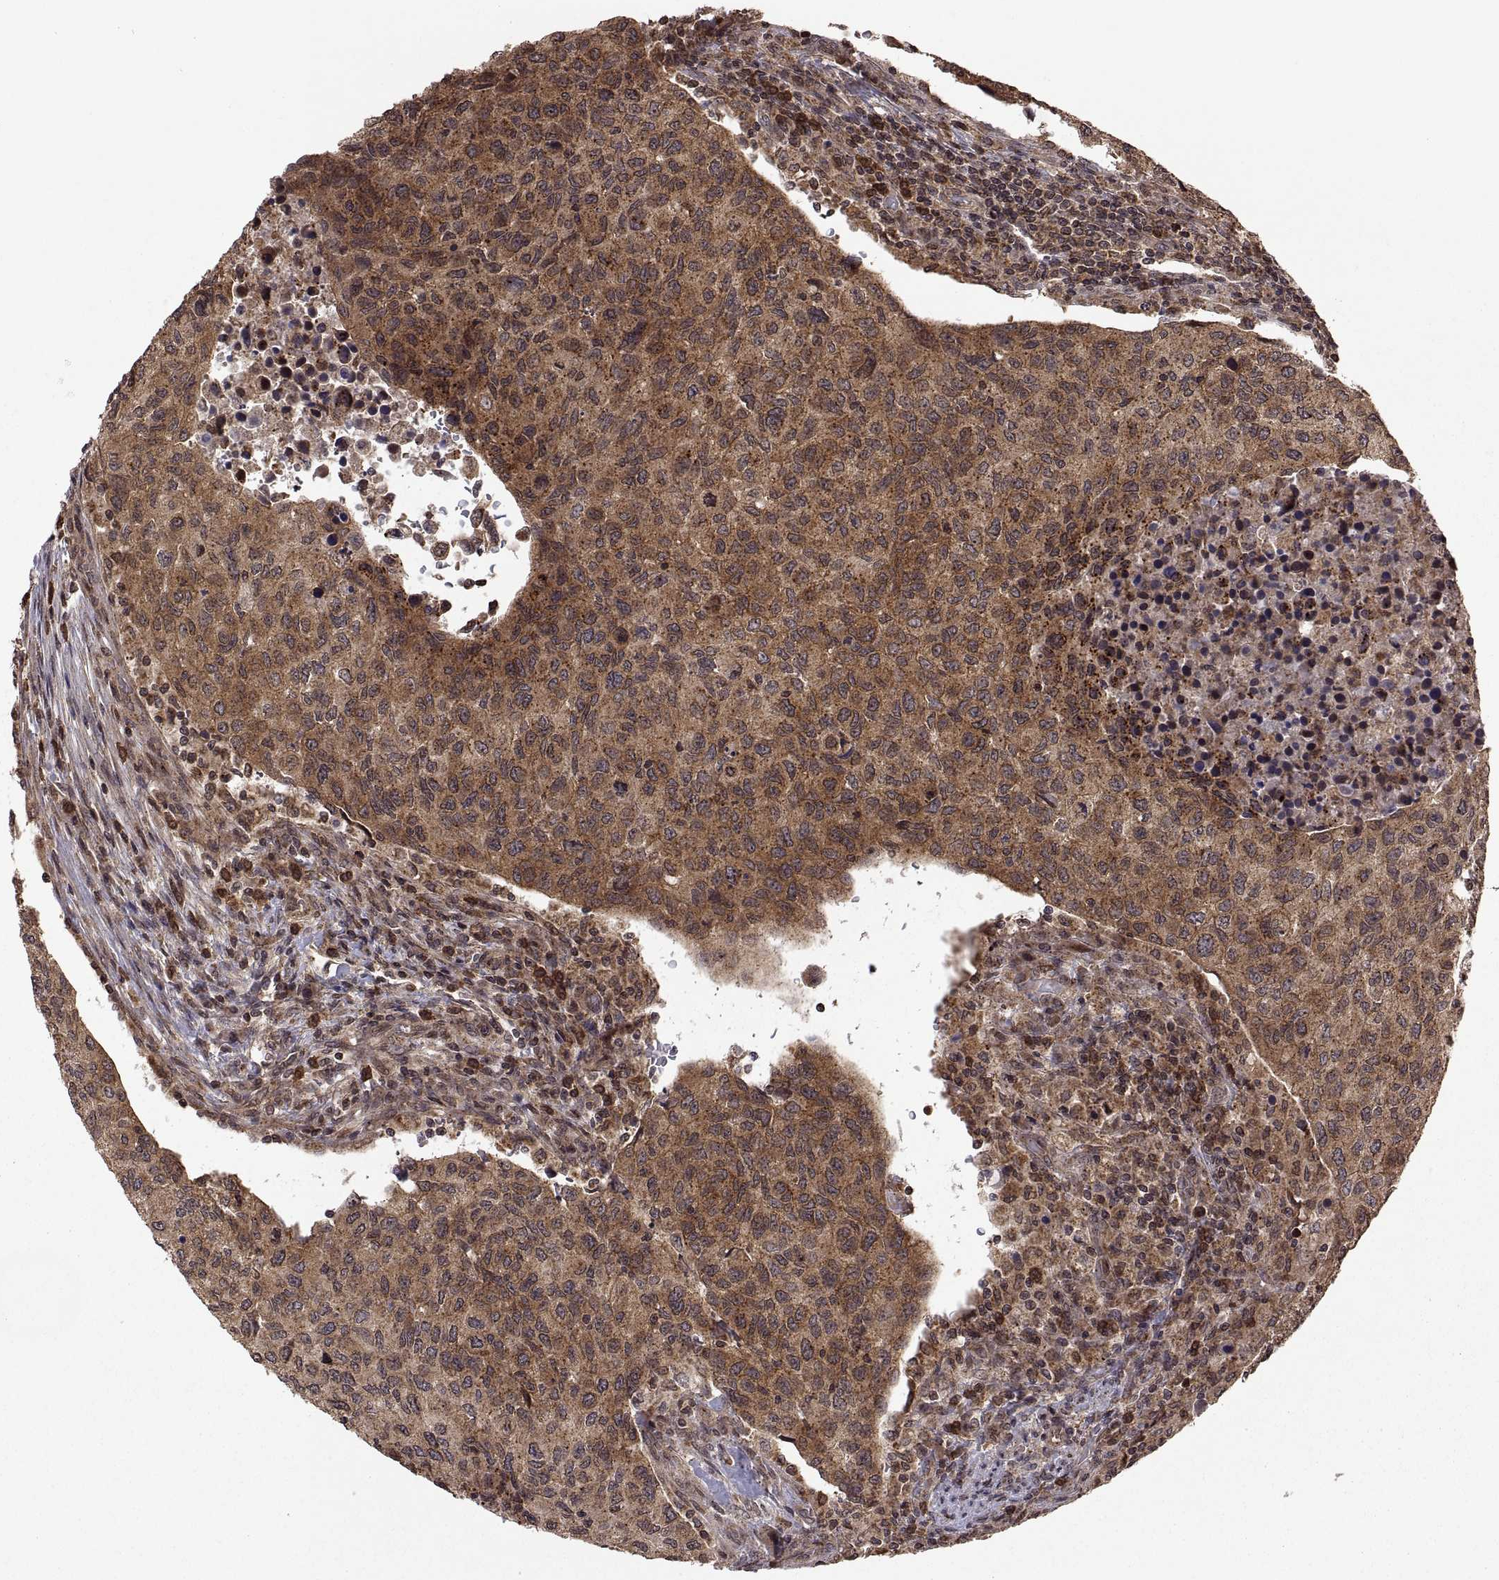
{"staining": {"intensity": "moderate", "quantity": "25%-75%", "location": "cytoplasmic/membranous"}, "tissue": "urothelial cancer", "cell_type": "Tumor cells", "image_type": "cancer", "snomed": [{"axis": "morphology", "description": "Urothelial carcinoma, High grade"}, {"axis": "topography", "description": "Urinary bladder"}], "caption": "Brown immunohistochemical staining in urothelial cancer shows moderate cytoplasmic/membranous expression in about 25%-75% of tumor cells.", "gene": "ZNRF2", "patient": {"sex": "female", "age": 78}}